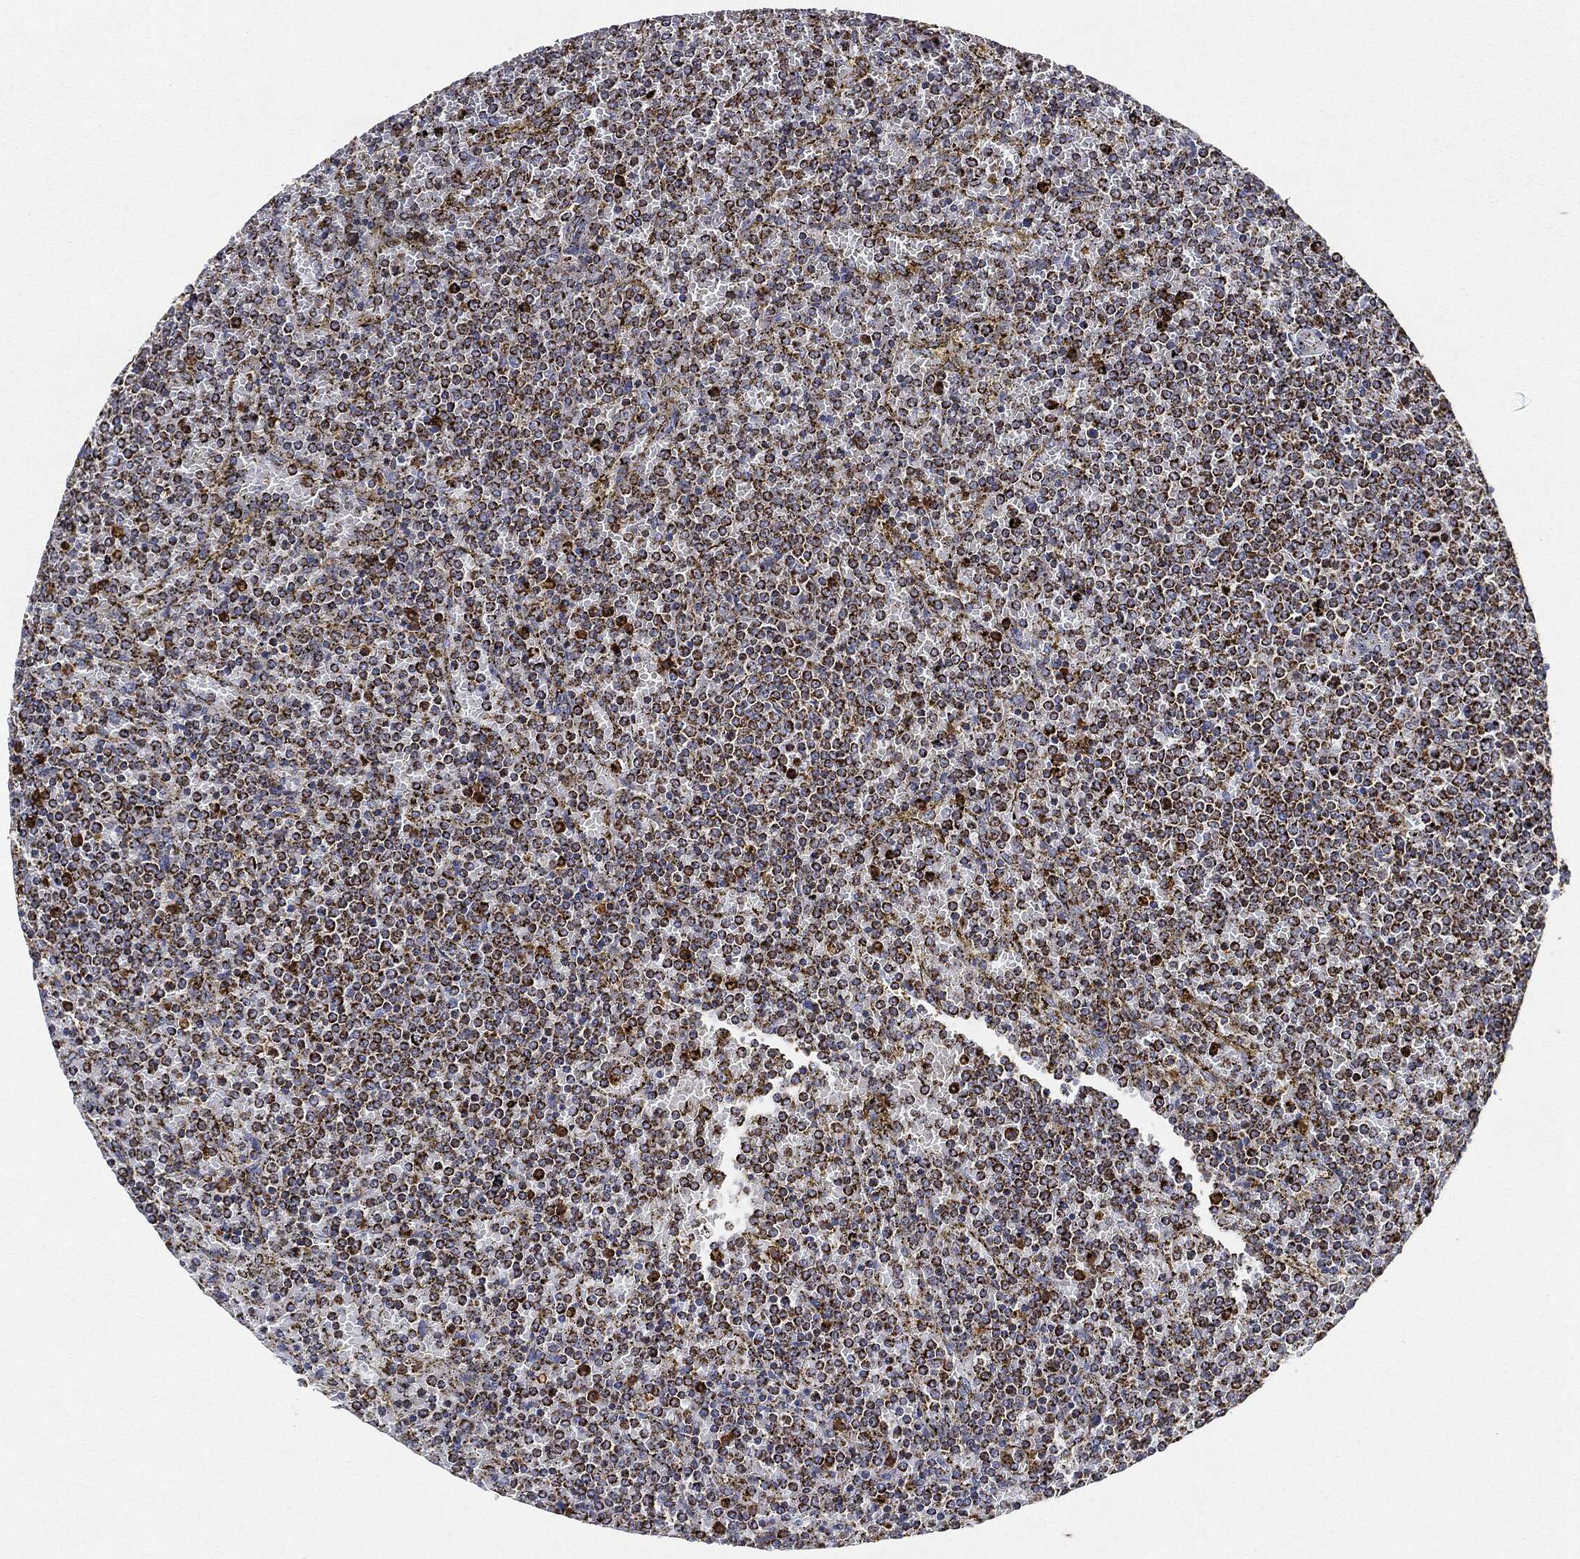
{"staining": {"intensity": "strong", "quantity": ">75%", "location": "cytoplasmic/membranous"}, "tissue": "lymphoma", "cell_type": "Tumor cells", "image_type": "cancer", "snomed": [{"axis": "morphology", "description": "Malignant lymphoma, non-Hodgkin's type, Low grade"}, {"axis": "topography", "description": "Spleen"}], "caption": "Immunohistochemical staining of human low-grade malignant lymphoma, non-Hodgkin's type displays high levels of strong cytoplasmic/membranous protein positivity in about >75% of tumor cells.", "gene": "CAPN15", "patient": {"sex": "female", "age": 77}}